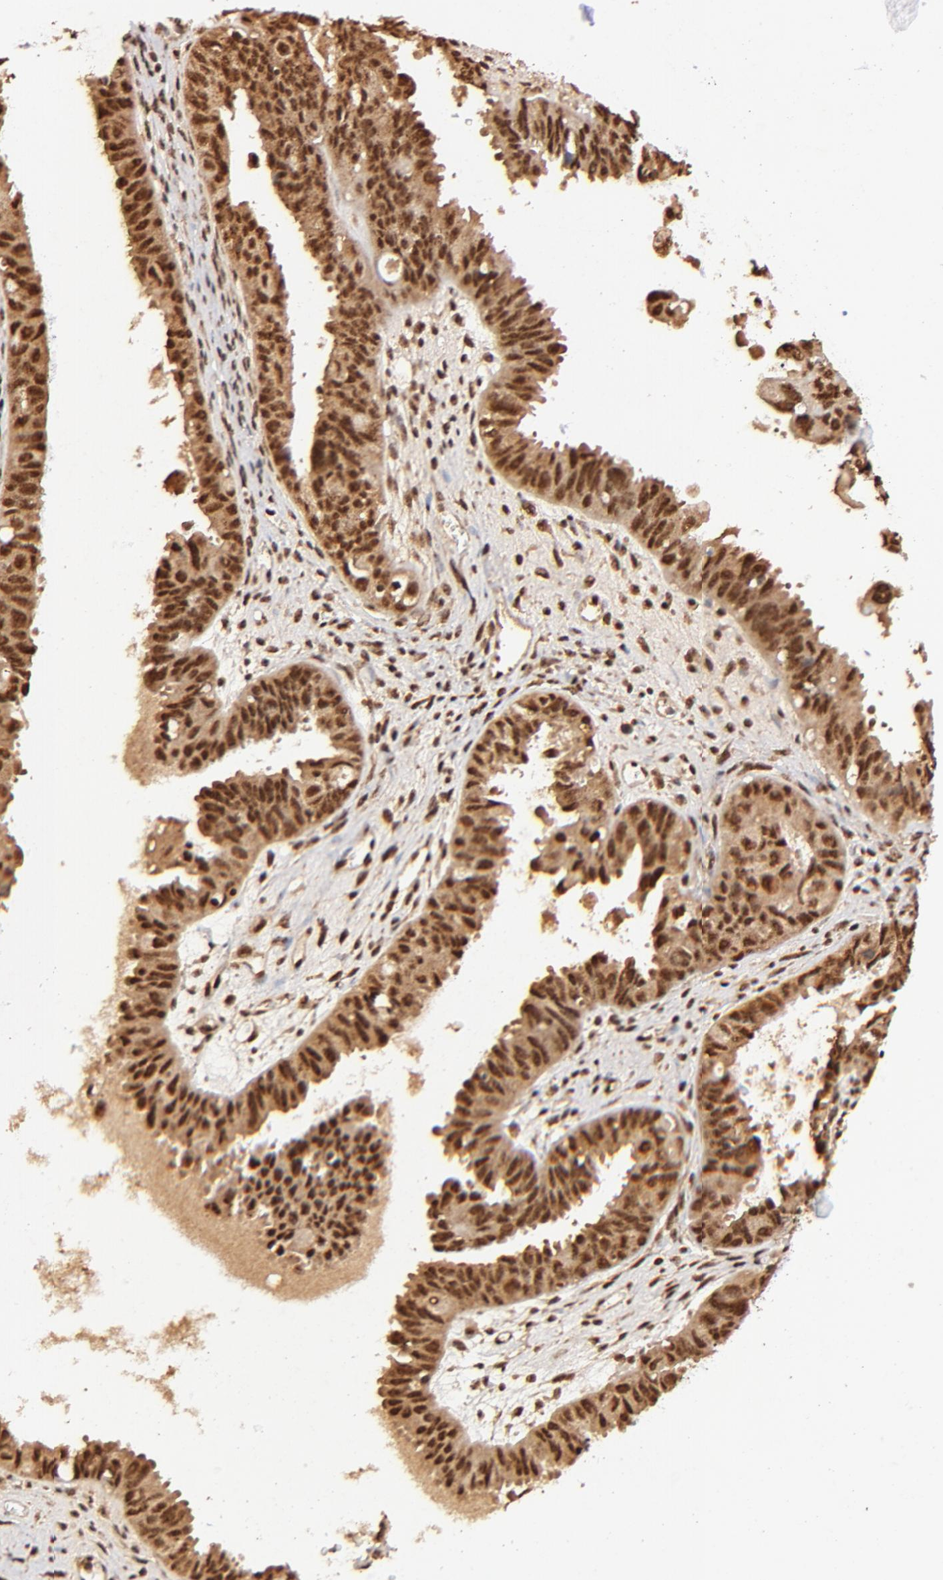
{"staining": {"intensity": "strong", "quantity": ">75%", "location": "cytoplasmic/membranous,nuclear"}, "tissue": "ovarian cancer", "cell_type": "Tumor cells", "image_type": "cancer", "snomed": [{"axis": "morphology", "description": "Carcinoma, endometroid"}, {"axis": "topography", "description": "Ovary"}], "caption": "Strong cytoplasmic/membranous and nuclear expression is seen in approximately >75% of tumor cells in ovarian cancer. (Brightfield microscopy of DAB IHC at high magnification).", "gene": "MED12", "patient": {"sex": "female", "age": 85}}